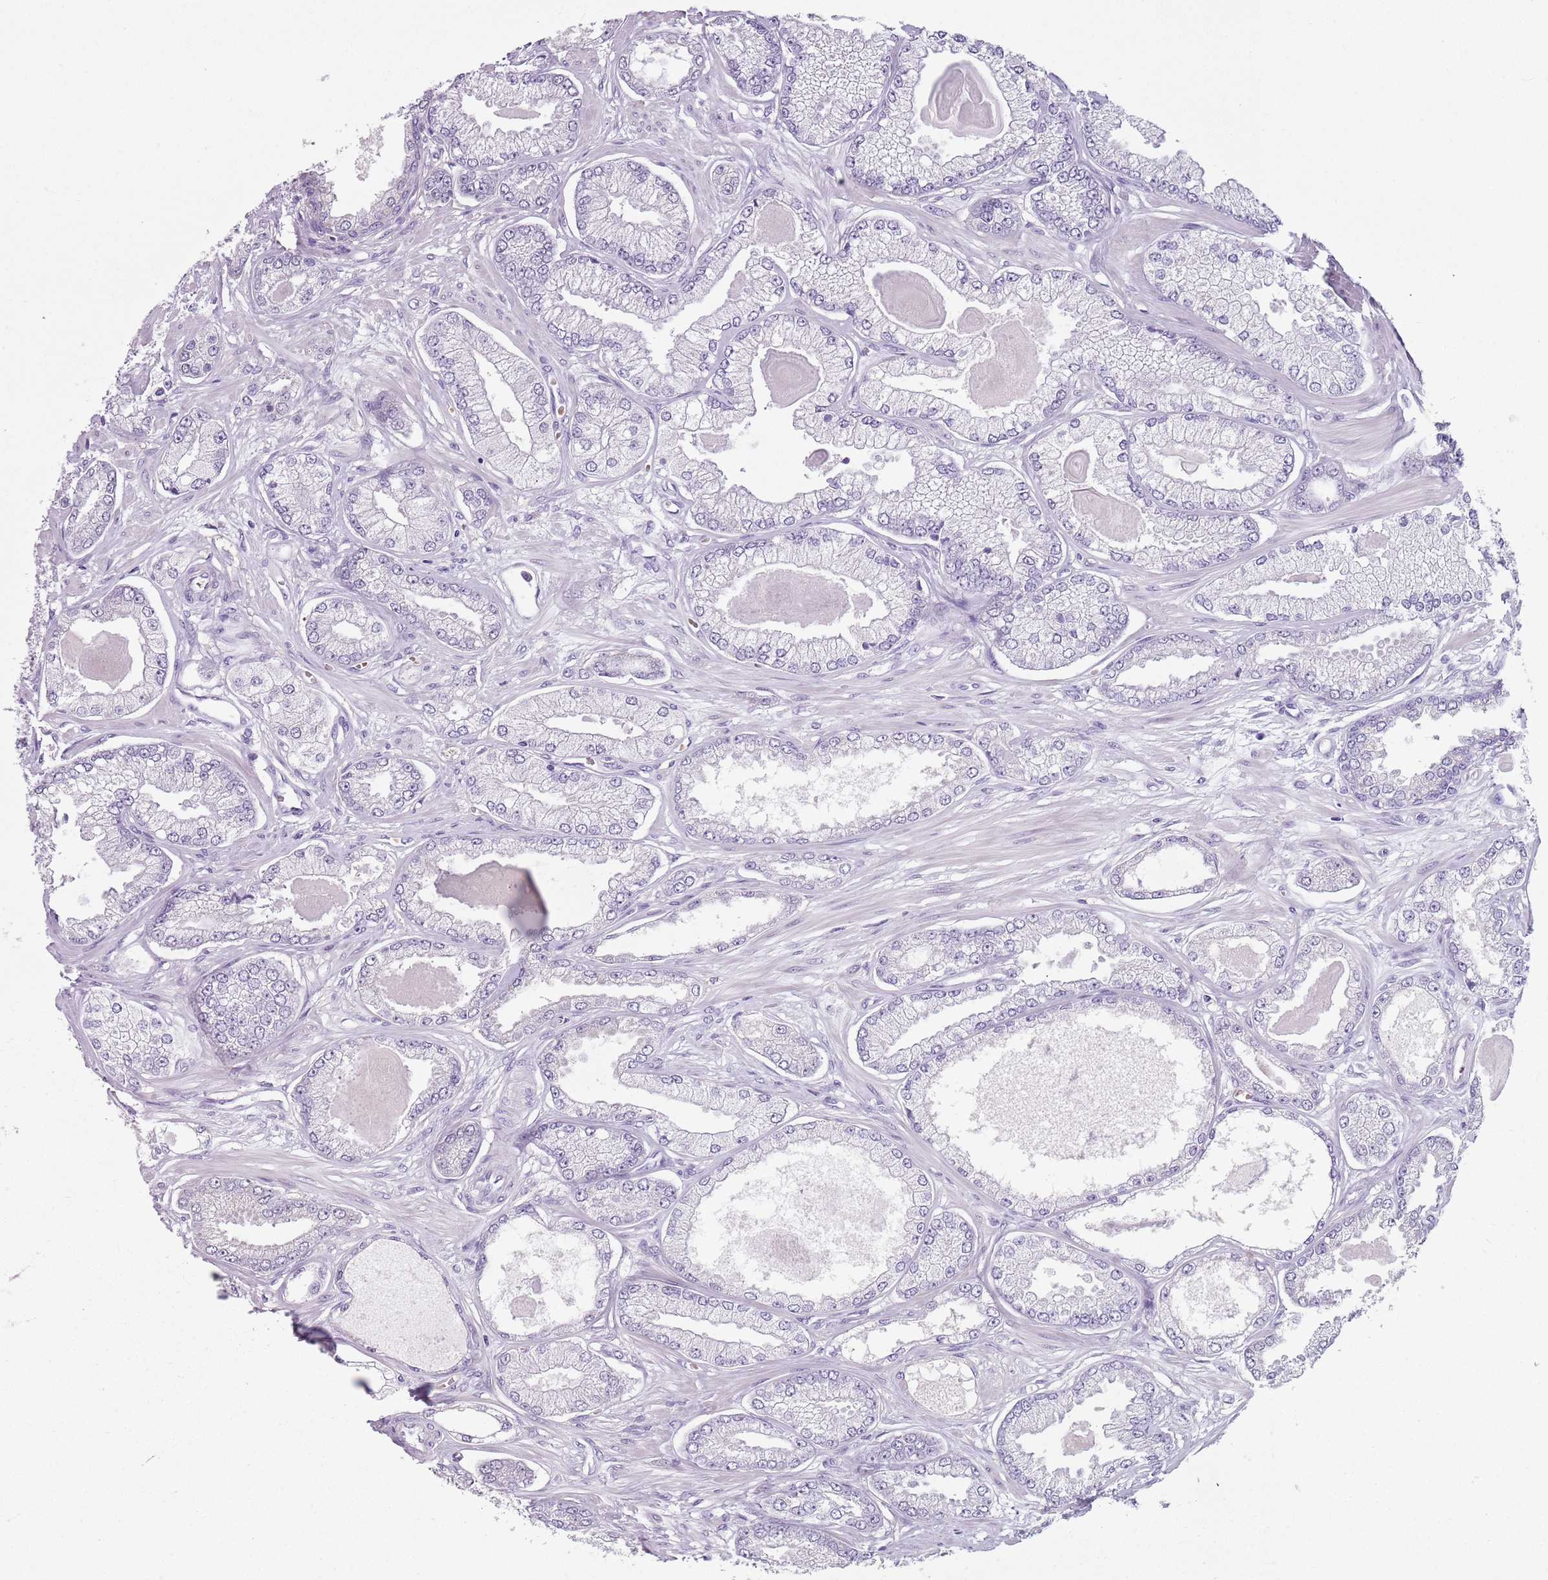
{"staining": {"intensity": "negative", "quantity": "none", "location": "none"}, "tissue": "prostate cancer", "cell_type": "Tumor cells", "image_type": "cancer", "snomed": [{"axis": "morphology", "description": "Adenocarcinoma, Low grade"}, {"axis": "topography", "description": "Prostate"}], "caption": "Prostate adenocarcinoma (low-grade) was stained to show a protein in brown. There is no significant expression in tumor cells.", "gene": "SPESP1", "patient": {"sex": "male", "age": 64}}